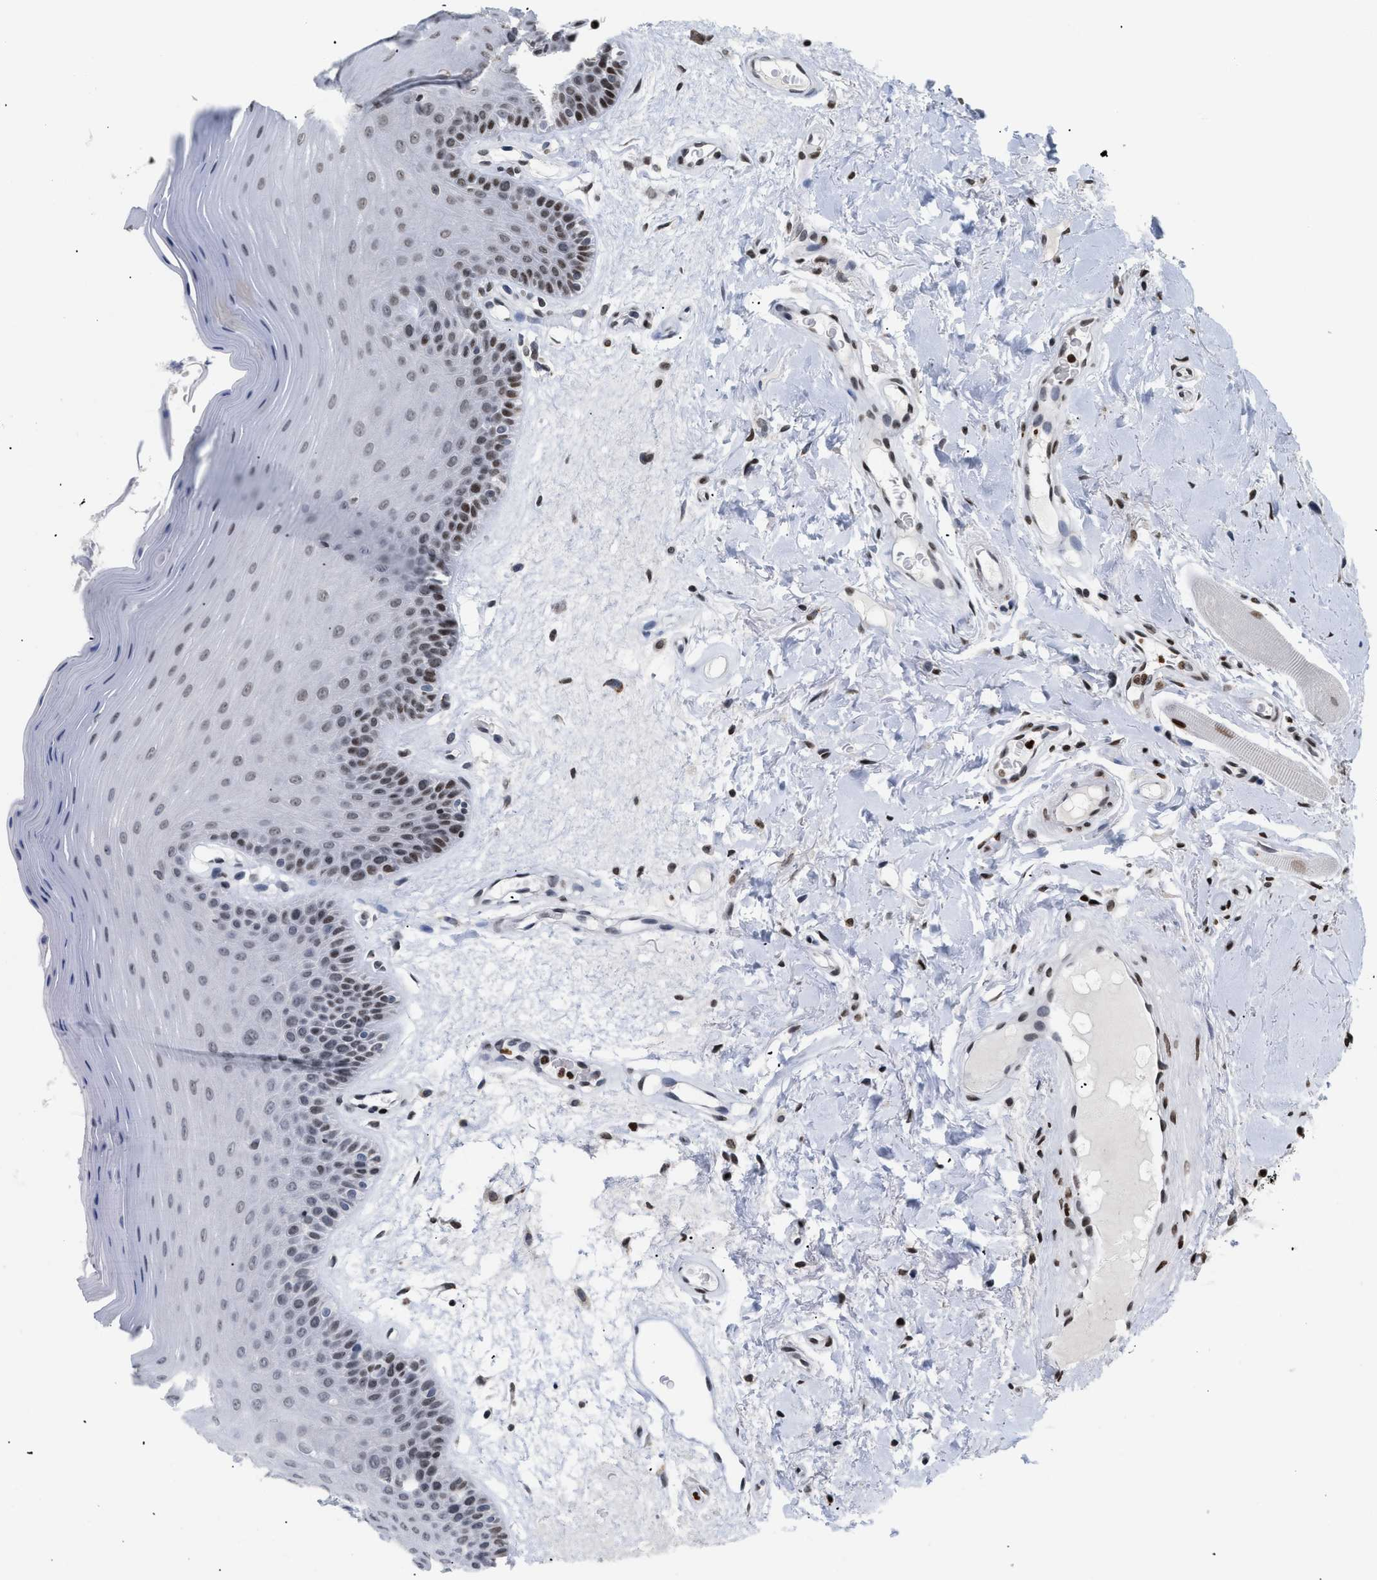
{"staining": {"intensity": "moderate", "quantity": ">75%", "location": "nuclear"}, "tissue": "oral mucosa", "cell_type": "Squamous epithelial cells", "image_type": "normal", "snomed": [{"axis": "morphology", "description": "Normal tissue, NOS"}, {"axis": "morphology", "description": "Squamous cell carcinoma, NOS"}, {"axis": "topography", "description": "Skeletal muscle"}, {"axis": "topography", "description": "Adipose tissue"}, {"axis": "topography", "description": "Vascular tissue"}, {"axis": "topography", "description": "Oral tissue"}, {"axis": "topography", "description": "Peripheral nerve tissue"}, {"axis": "topography", "description": "Head-Neck"}], "caption": "Immunohistochemistry of unremarkable oral mucosa reveals medium levels of moderate nuclear positivity in about >75% of squamous epithelial cells.", "gene": "HMGN2", "patient": {"sex": "male", "age": 71}}